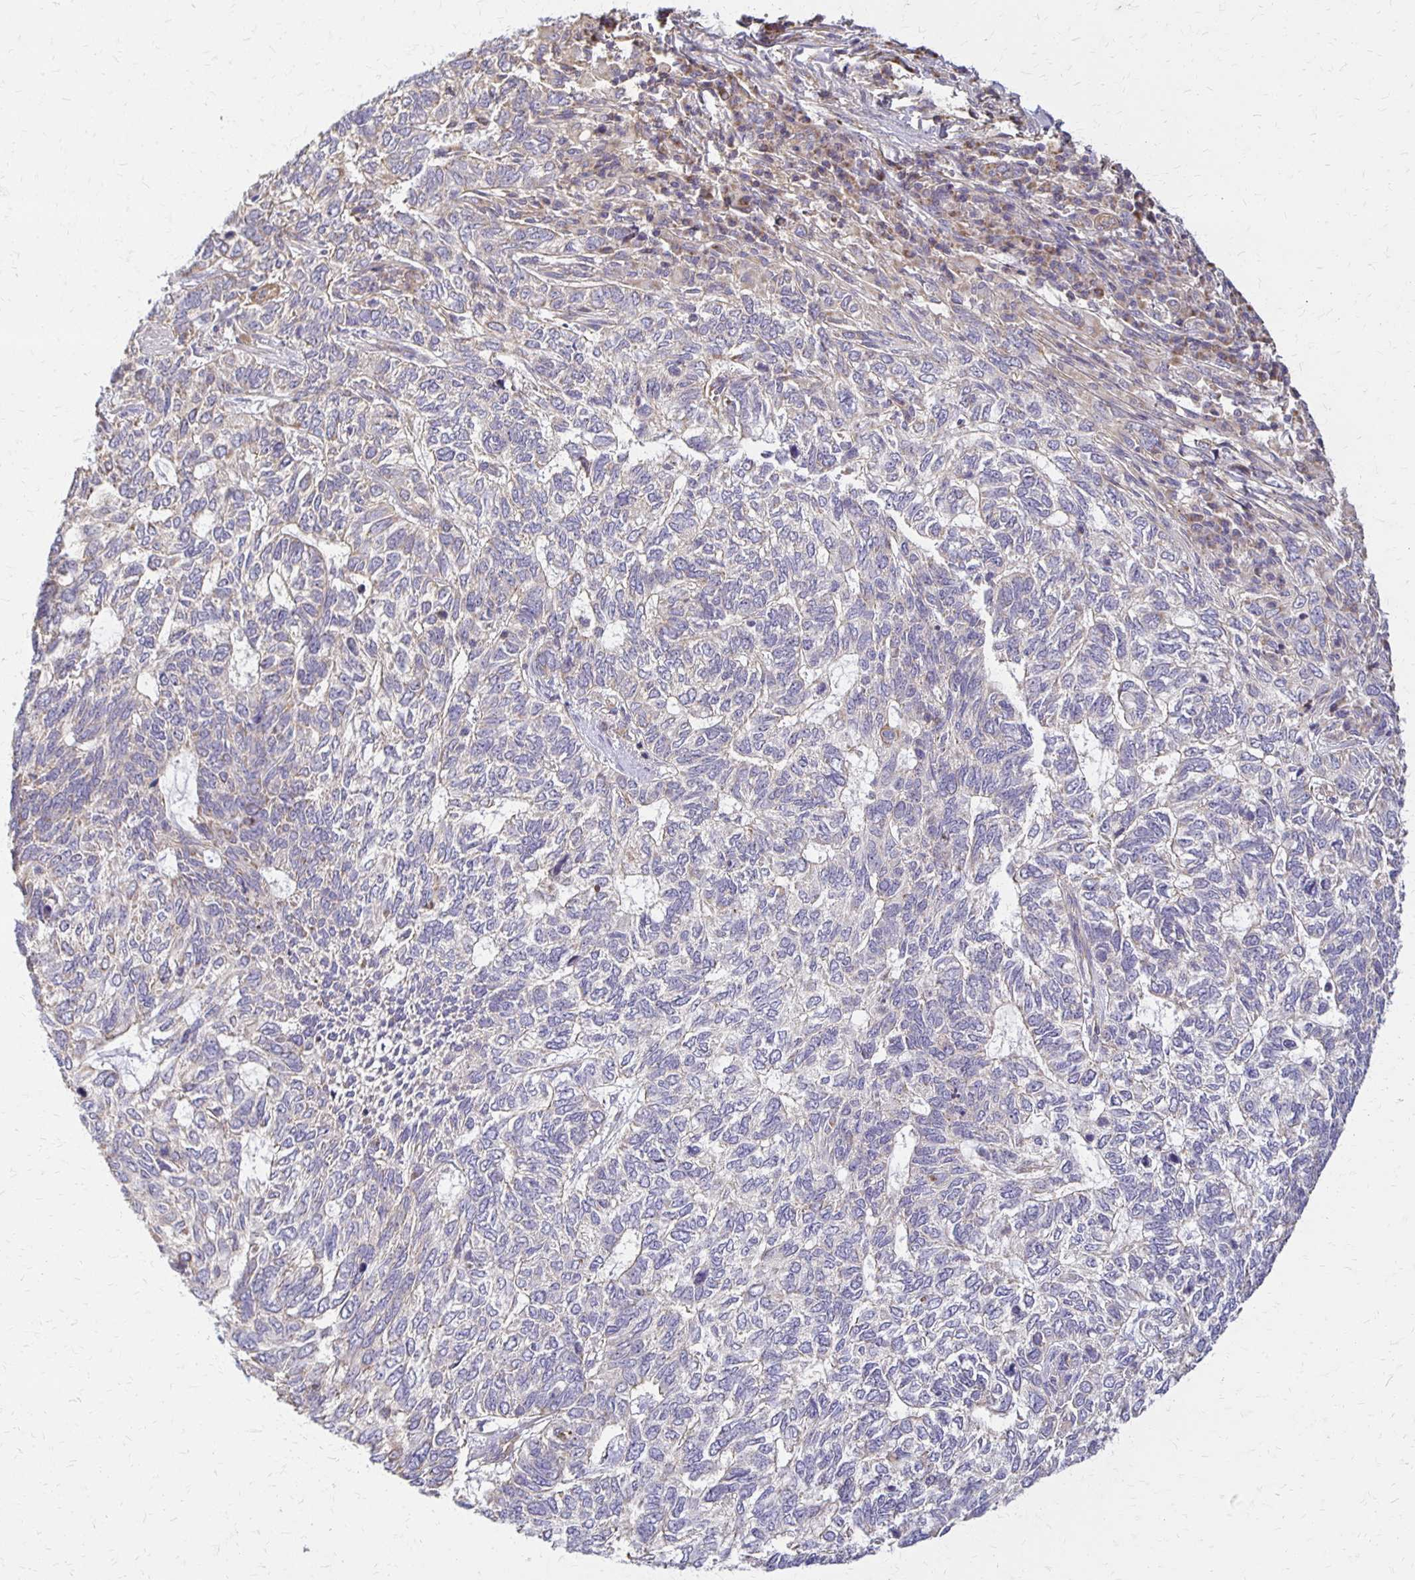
{"staining": {"intensity": "negative", "quantity": "none", "location": "none"}, "tissue": "skin cancer", "cell_type": "Tumor cells", "image_type": "cancer", "snomed": [{"axis": "morphology", "description": "Basal cell carcinoma"}, {"axis": "topography", "description": "Skin"}], "caption": "DAB (3,3'-diaminobenzidine) immunohistochemical staining of basal cell carcinoma (skin) demonstrates no significant staining in tumor cells.", "gene": "EIF4EBP2", "patient": {"sex": "female", "age": 65}}